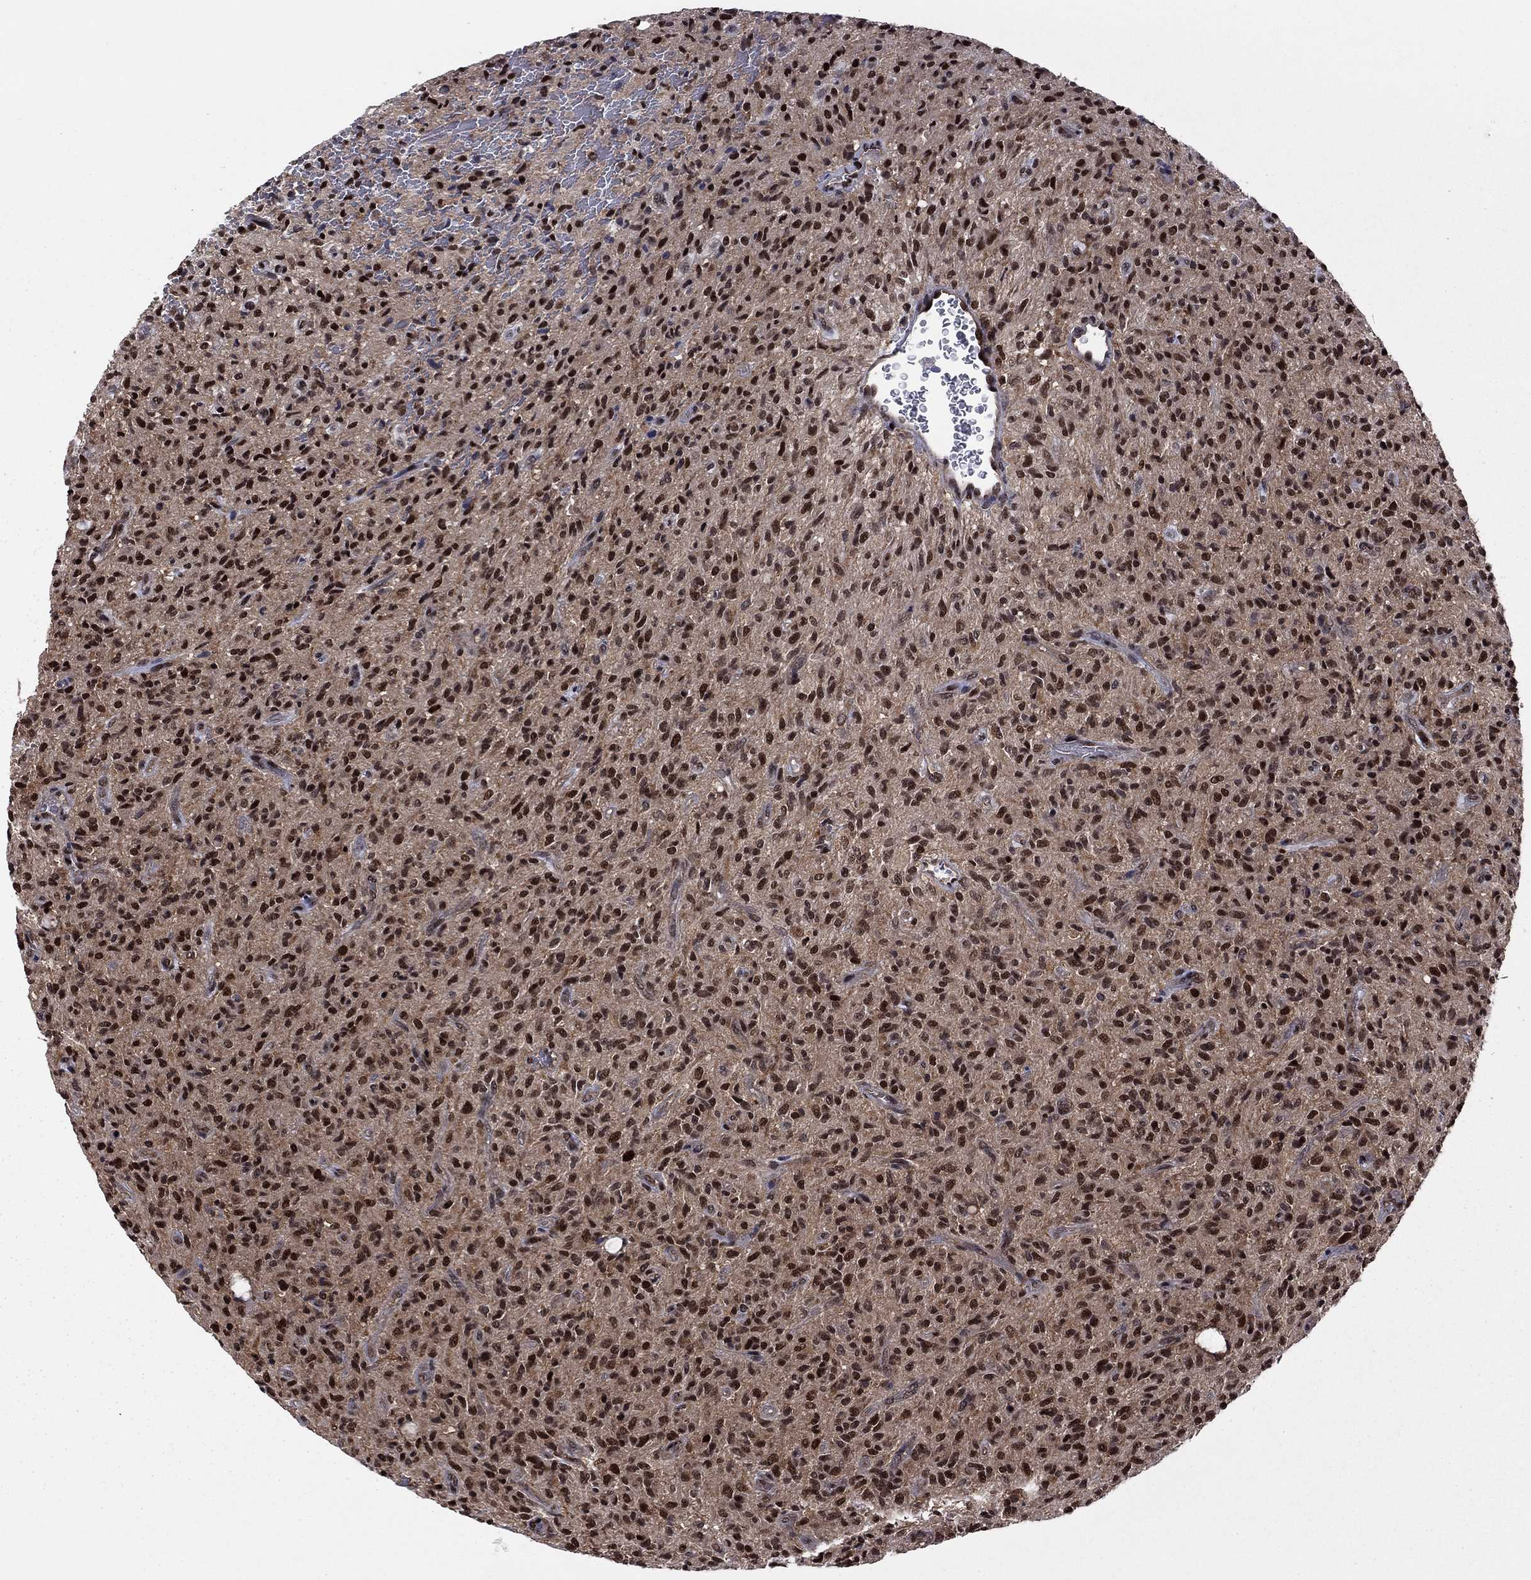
{"staining": {"intensity": "strong", "quantity": ">75%", "location": "nuclear"}, "tissue": "glioma", "cell_type": "Tumor cells", "image_type": "cancer", "snomed": [{"axis": "morphology", "description": "Glioma, malignant, High grade"}, {"axis": "topography", "description": "Brain"}], "caption": "Immunohistochemical staining of high-grade glioma (malignant) displays high levels of strong nuclear positivity in about >75% of tumor cells. The protein is shown in brown color, while the nuclei are stained blue.", "gene": "PSMD2", "patient": {"sex": "male", "age": 64}}